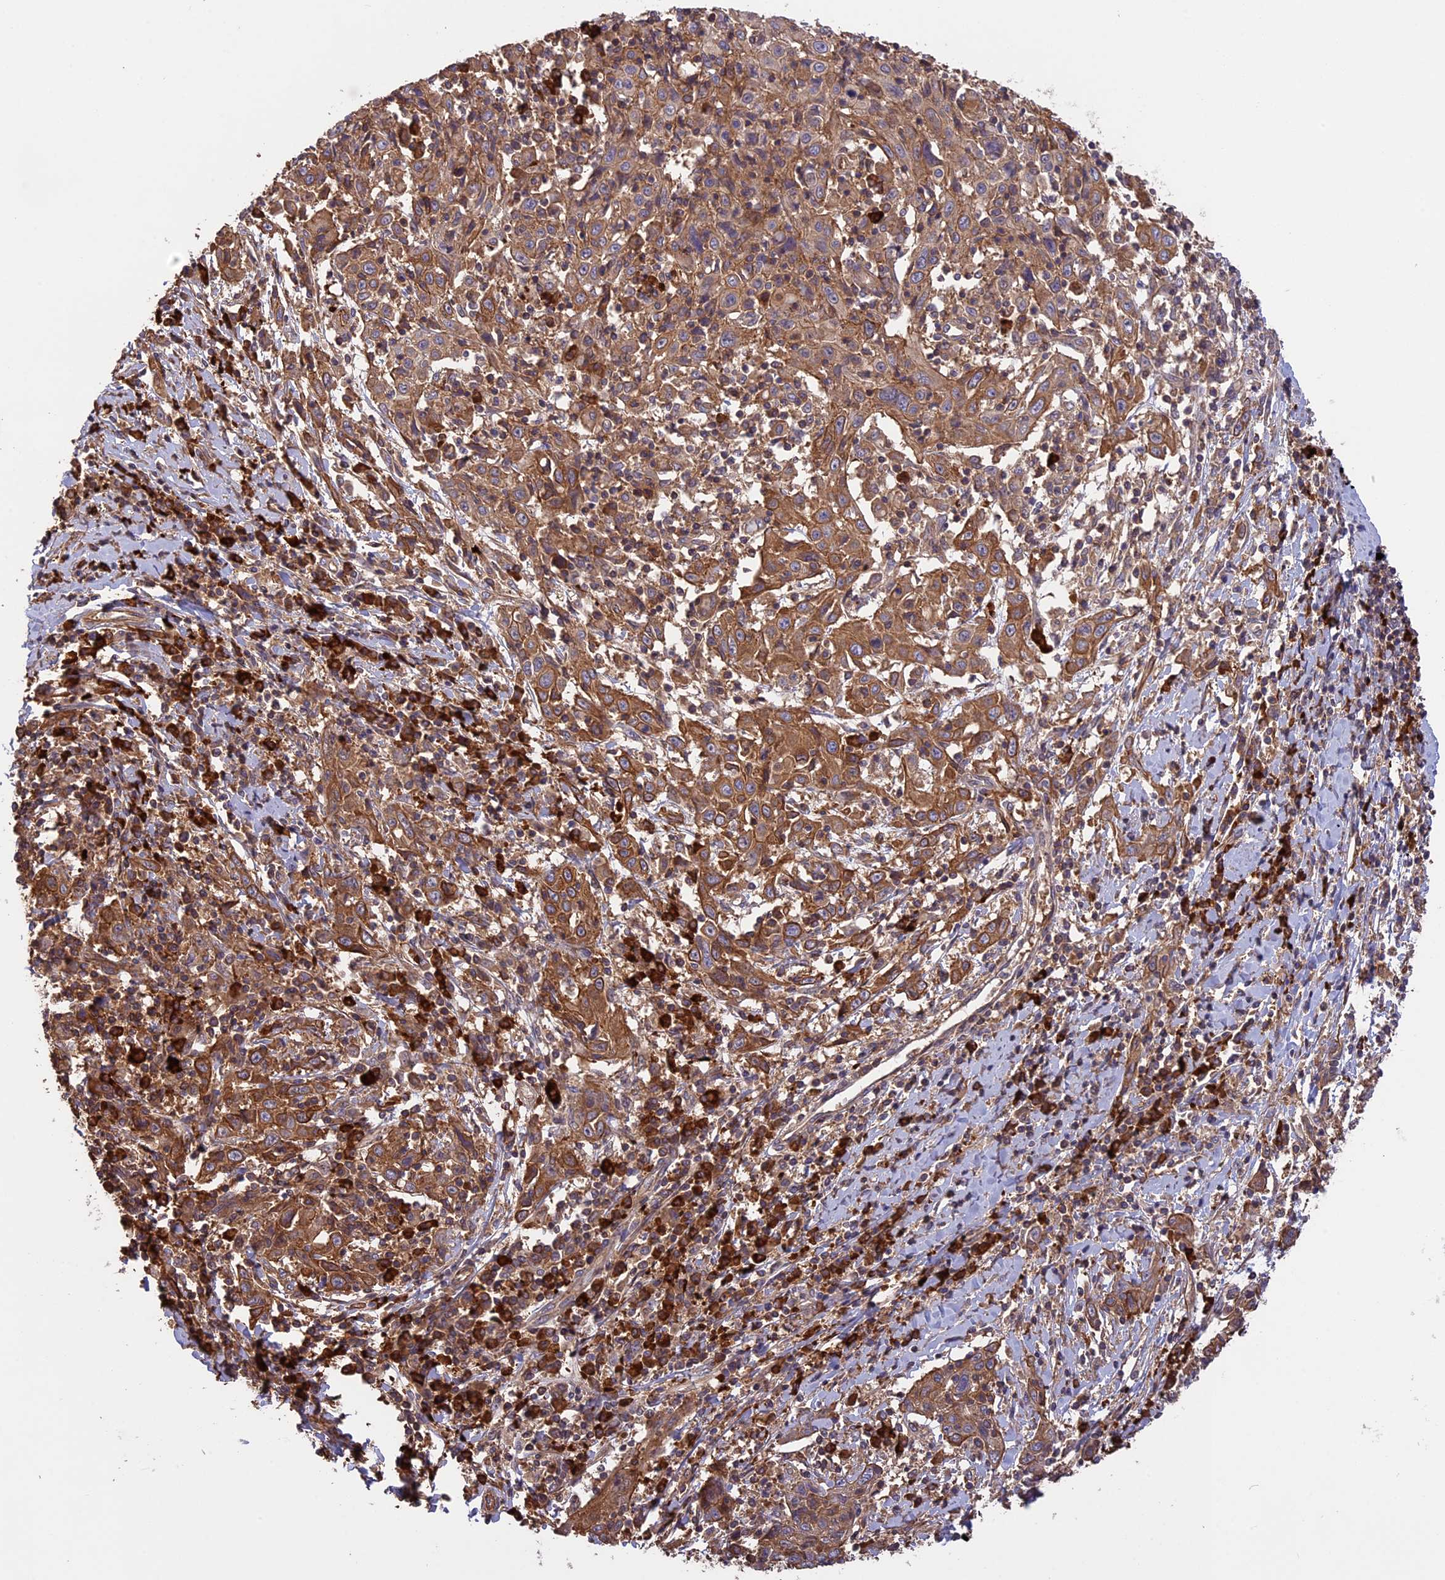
{"staining": {"intensity": "moderate", "quantity": ">75%", "location": "cytoplasmic/membranous"}, "tissue": "cervical cancer", "cell_type": "Tumor cells", "image_type": "cancer", "snomed": [{"axis": "morphology", "description": "Squamous cell carcinoma, NOS"}, {"axis": "topography", "description": "Cervix"}], "caption": "Protein analysis of cervical cancer (squamous cell carcinoma) tissue exhibits moderate cytoplasmic/membranous expression in approximately >75% of tumor cells. The staining was performed using DAB, with brown indicating positive protein expression. Nuclei are stained blue with hematoxylin.", "gene": "GAS8", "patient": {"sex": "female", "age": 46}}